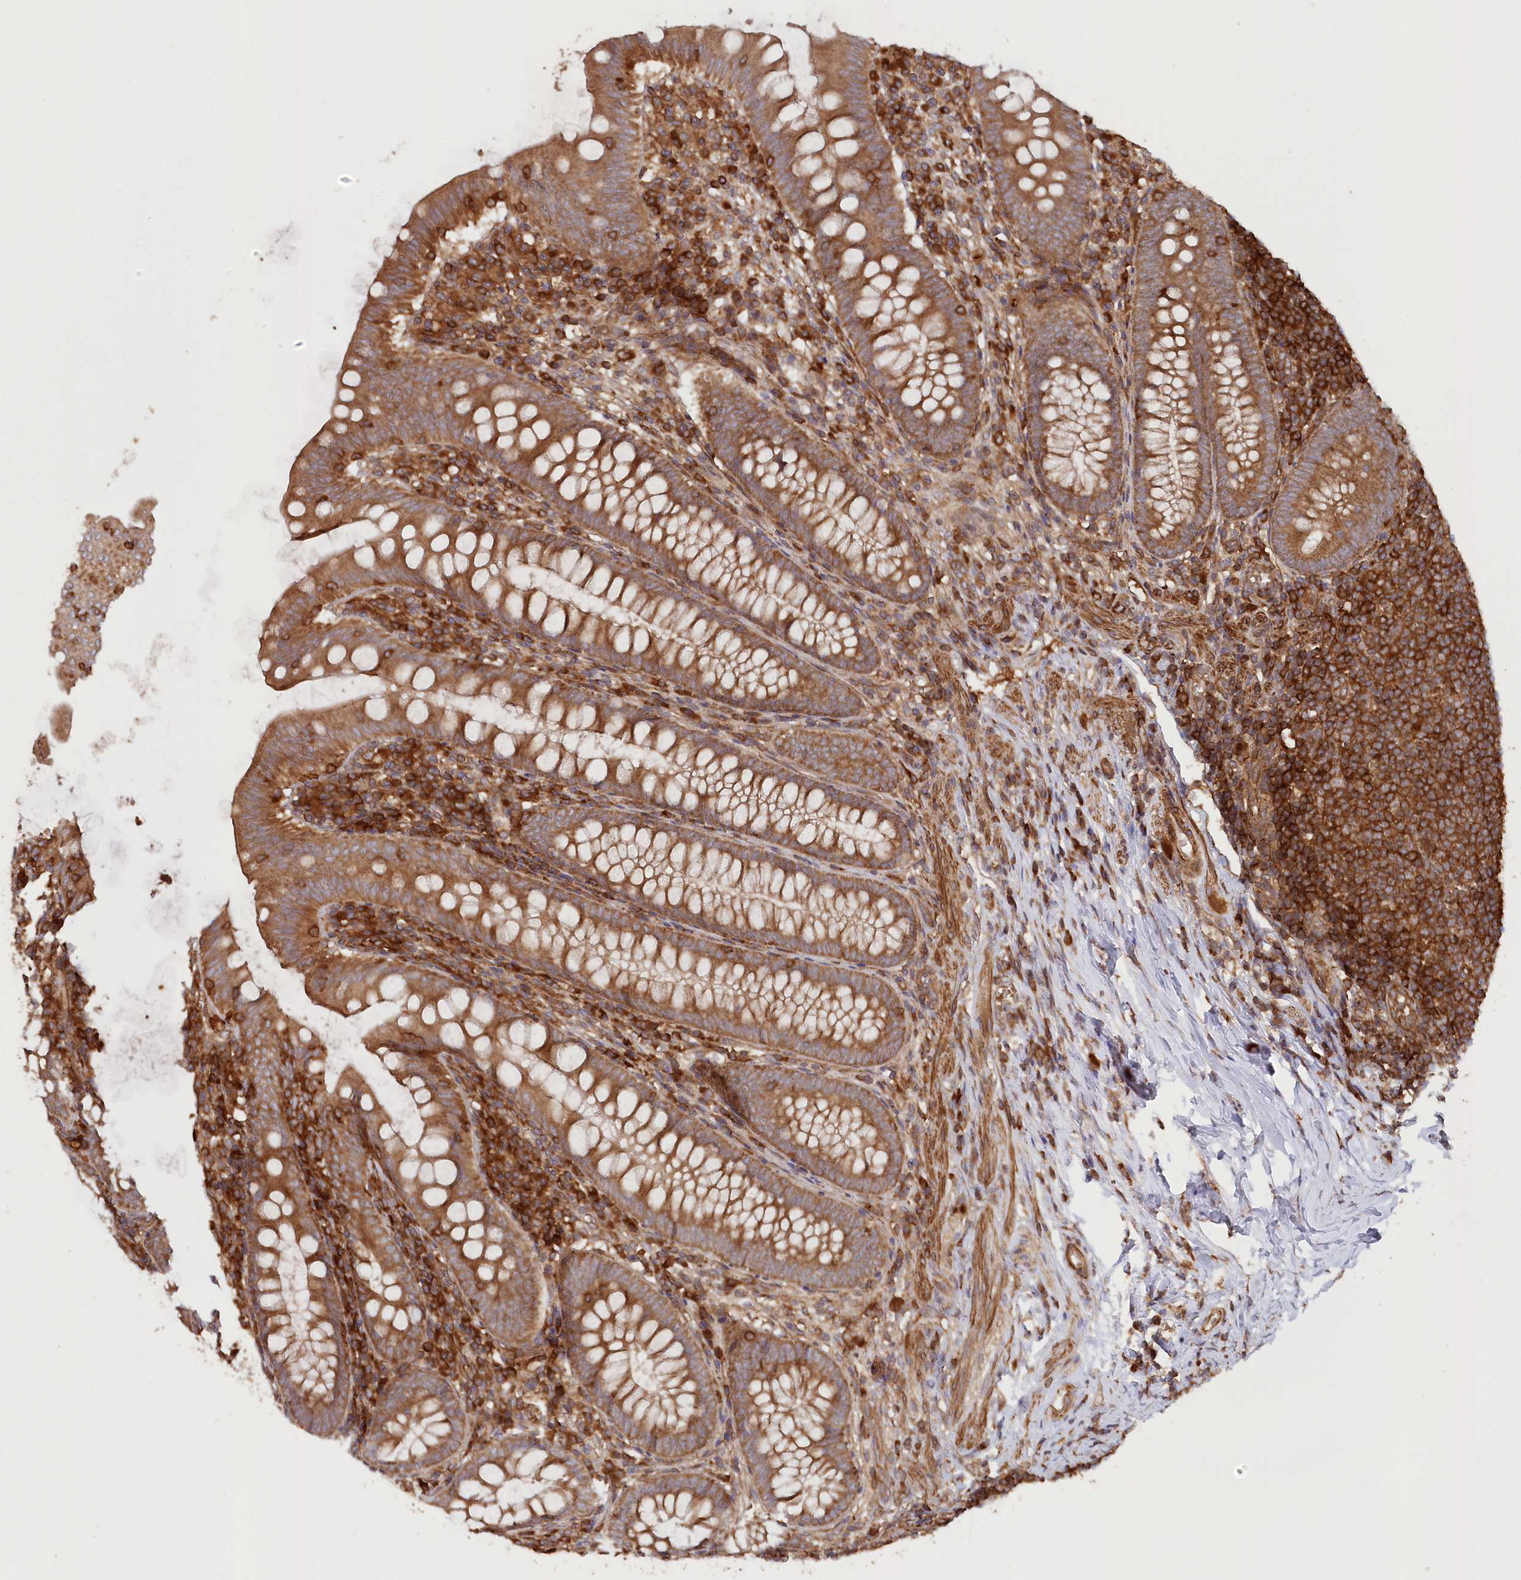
{"staining": {"intensity": "moderate", "quantity": ">75%", "location": "cytoplasmic/membranous"}, "tissue": "appendix", "cell_type": "Glandular cells", "image_type": "normal", "snomed": [{"axis": "morphology", "description": "Normal tissue, NOS"}, {"axis": "topography", "description": "Appendix"}], "caption": "Appendix stained with IHC displays moderate cytoplasmic/membranous positivity in approximately >75% of glandular cells. Nuclei are stained in blue.", "gene": "PAIP2", "patient": {"sex": "male", "age": 14}}